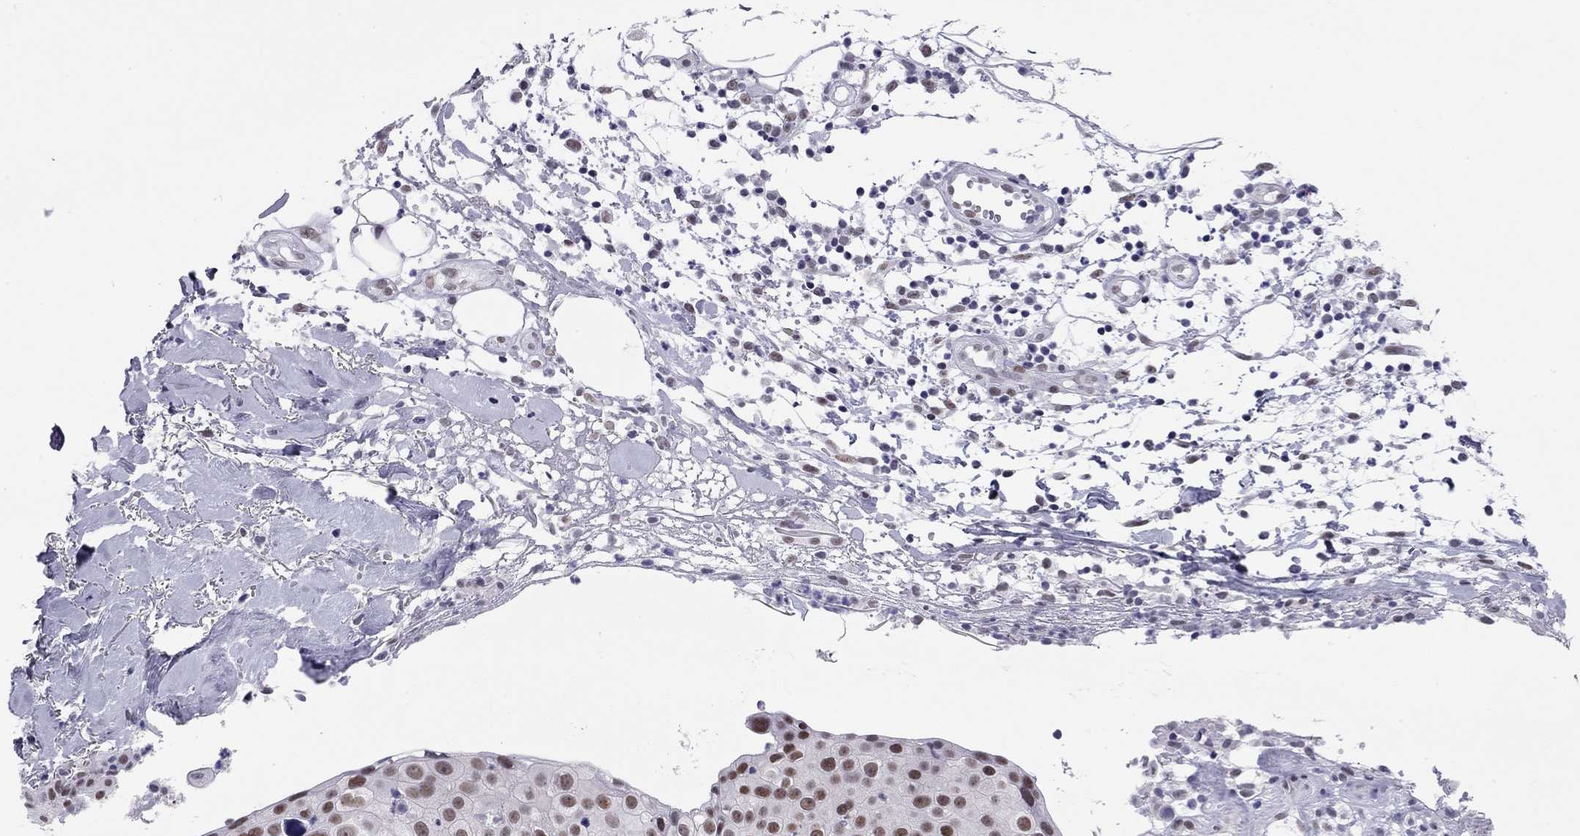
{"staining": {"intensity": "moderate", "quantity": ">75%", "location": "nuclear"}, "tissue": "skin cancer", "cell_type": "Tumor cells", "image_type": "cancer", "snomed": [{"axis": "morphology", "description": "Squamous cell carcinoma, NOS"}, {"axis": "topography", "description": "Skin"}], "caption": "High-magnification brightfield microscopy of skin squamous cell carcinoma stained with DAB (brown) and counterstained with hematoxylin (blue). tumor cells exhibit moderate nuclear positivity is present in approximately>75% of cells. Immunohistochemistry (ihc) stains the protein of interest in brown and the nuclei are stained blue.", "gene": "DOT1L", "patient": {"sex": "male", "age": 71}}